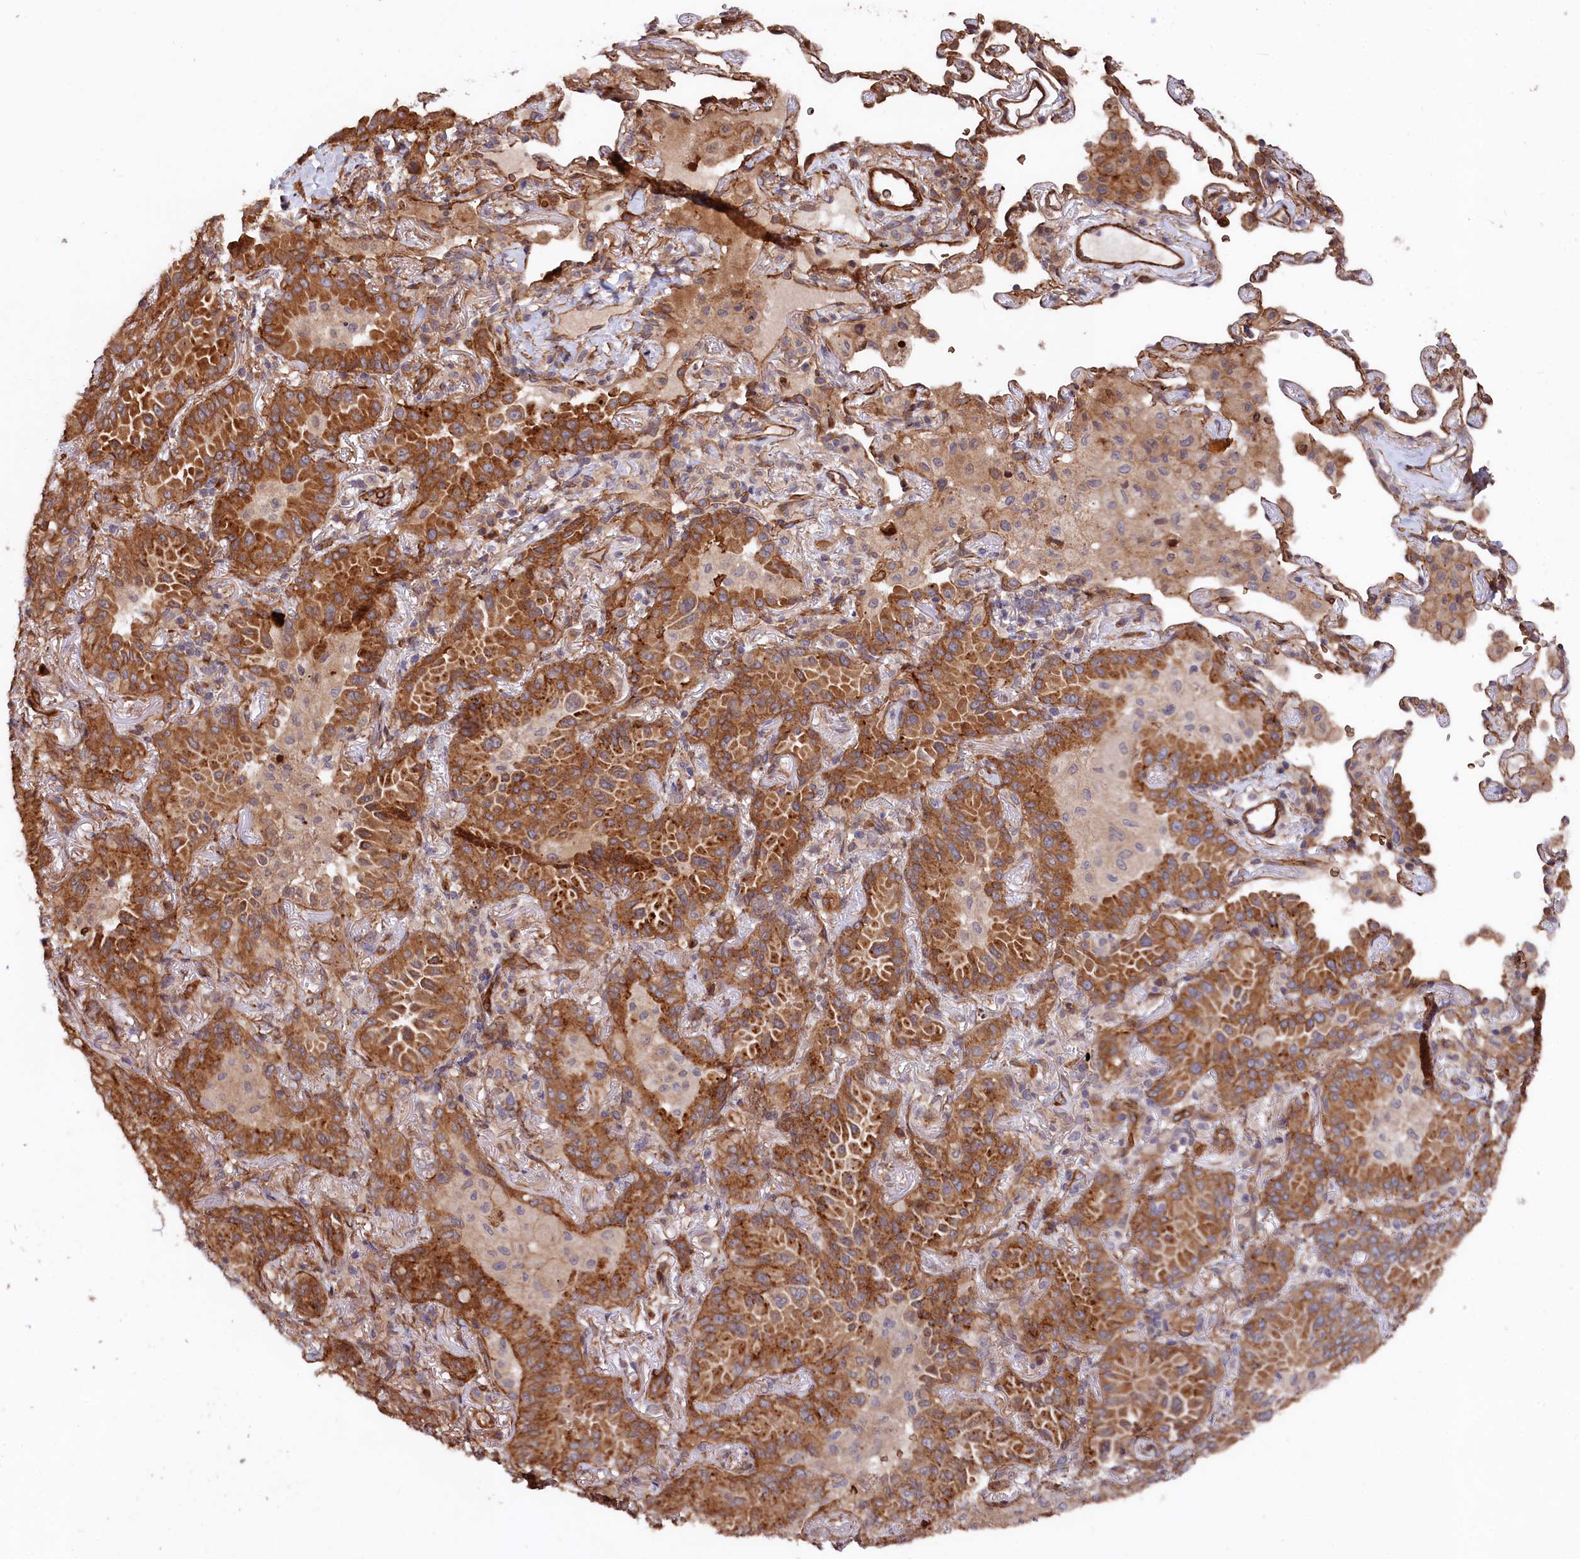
{"staining": {"intensity": "strong", "quantity": ">75%", "location": "cytoplasmic/membranous"}, "tissue": "lung cancer", "cell_type": "Tumor cells", "image_type": "cancer", "snomed": [{"axis": "morphology", "description": "Adenocarcinoma, NOS"}, {"axis": "topography", "description": "Lung"}], "caption": "Lung cancer stained with a protein marker displays strong staining in tumor cells.", "gene": "TNKS1BP1", "patient": {"sex": "female", "age": 69}}